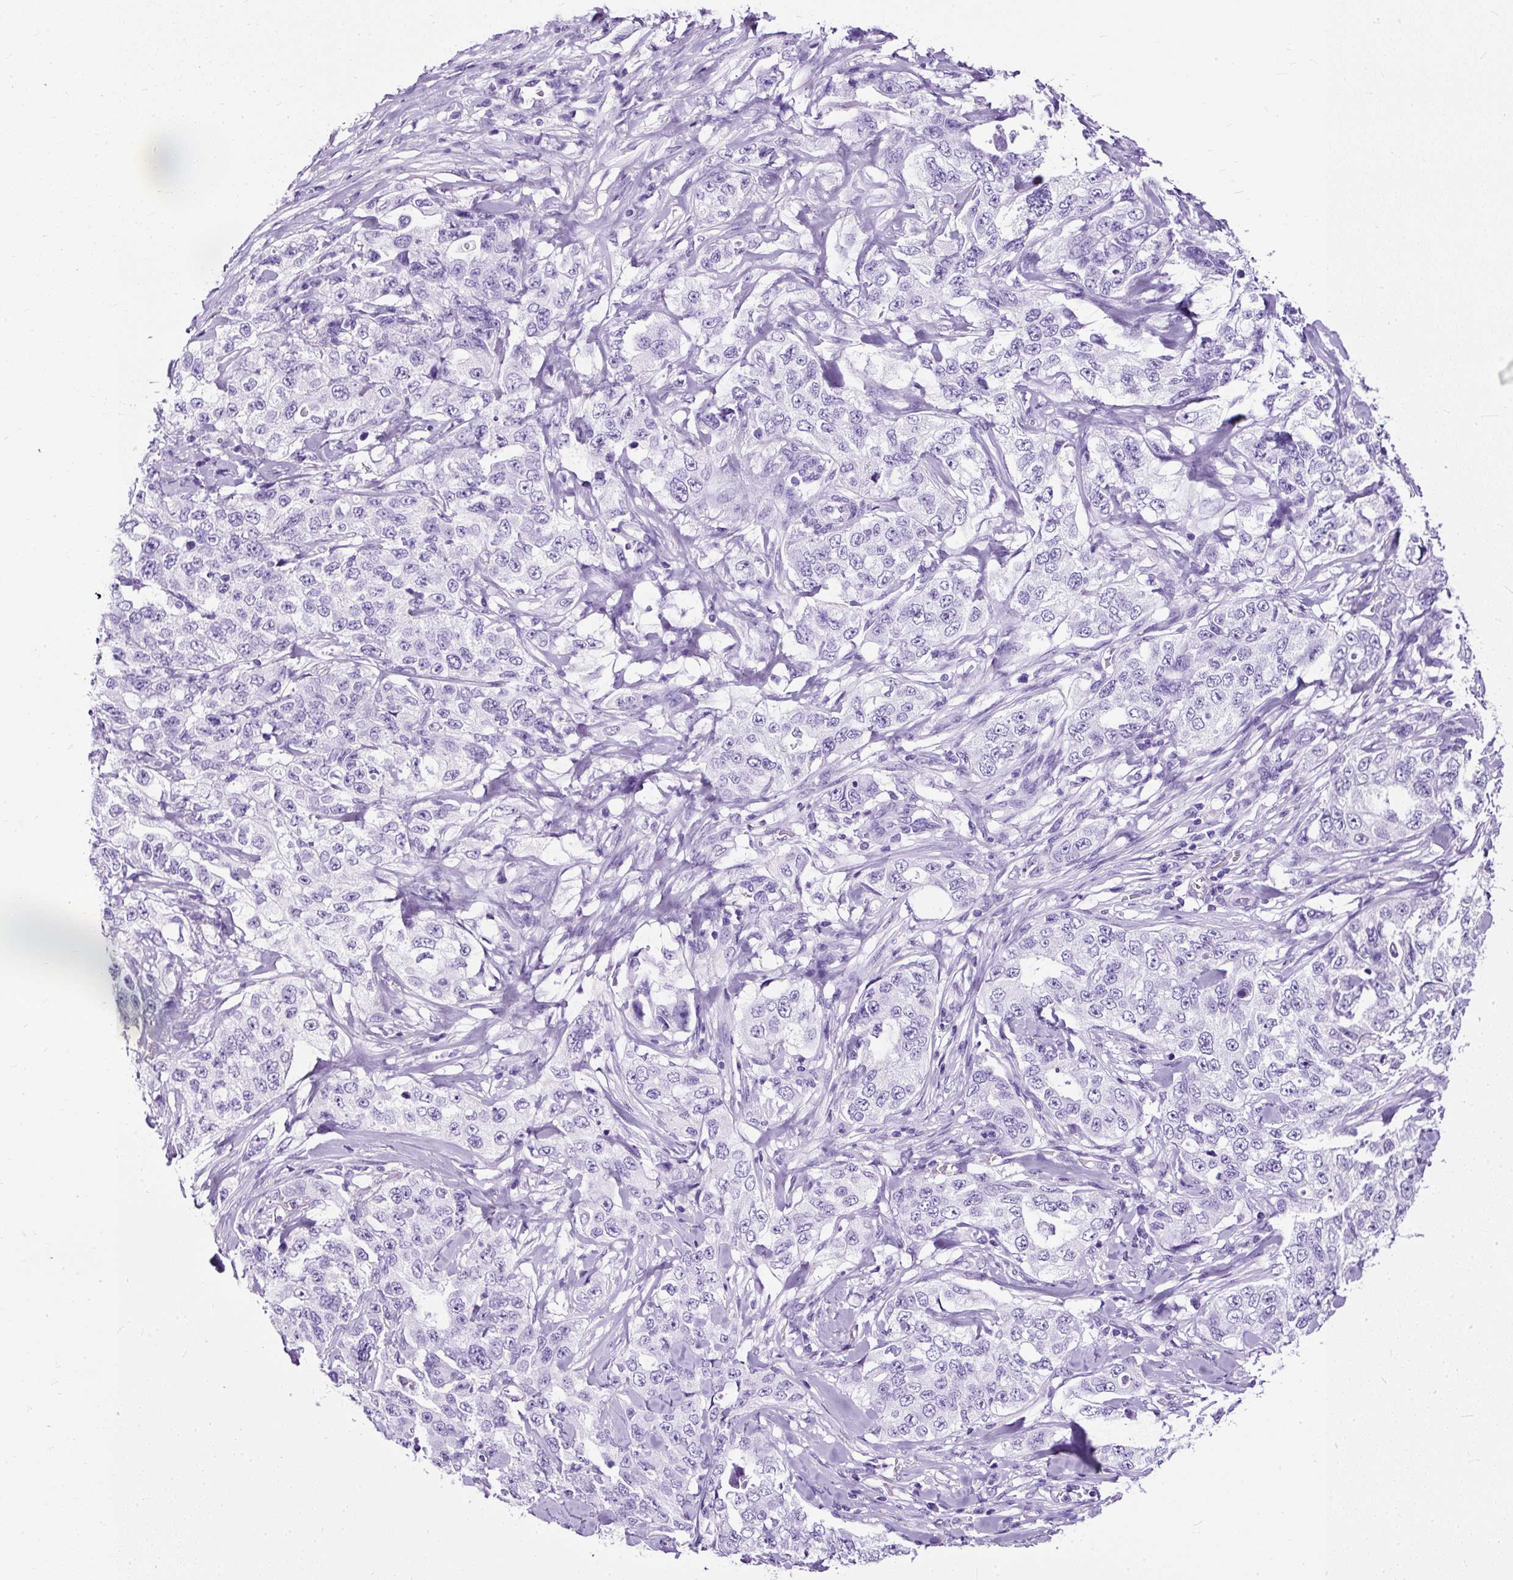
{"staining": {"intensity": "negative", "quantity": "none", "location": "none"}, "tissue": "lung cancer", "cell_type": "Tumor cells", "image_type": "cancer", "snomed": [{"axis": "morphology", "description": "Adenocarcinoma, NOS"}, {"axis": "topography", "description": "Lung"}], "caption": "A photomicrograph of human lung adenocarcinoma is negative for staining in tumor cells. (Stains: DAB immunohistochemistry with hematoxylin counter stain, Microscopy: brightfield microscopy at high magnification).", "gene": "NTS", "patient": {"sex": "female", "age": 51}}